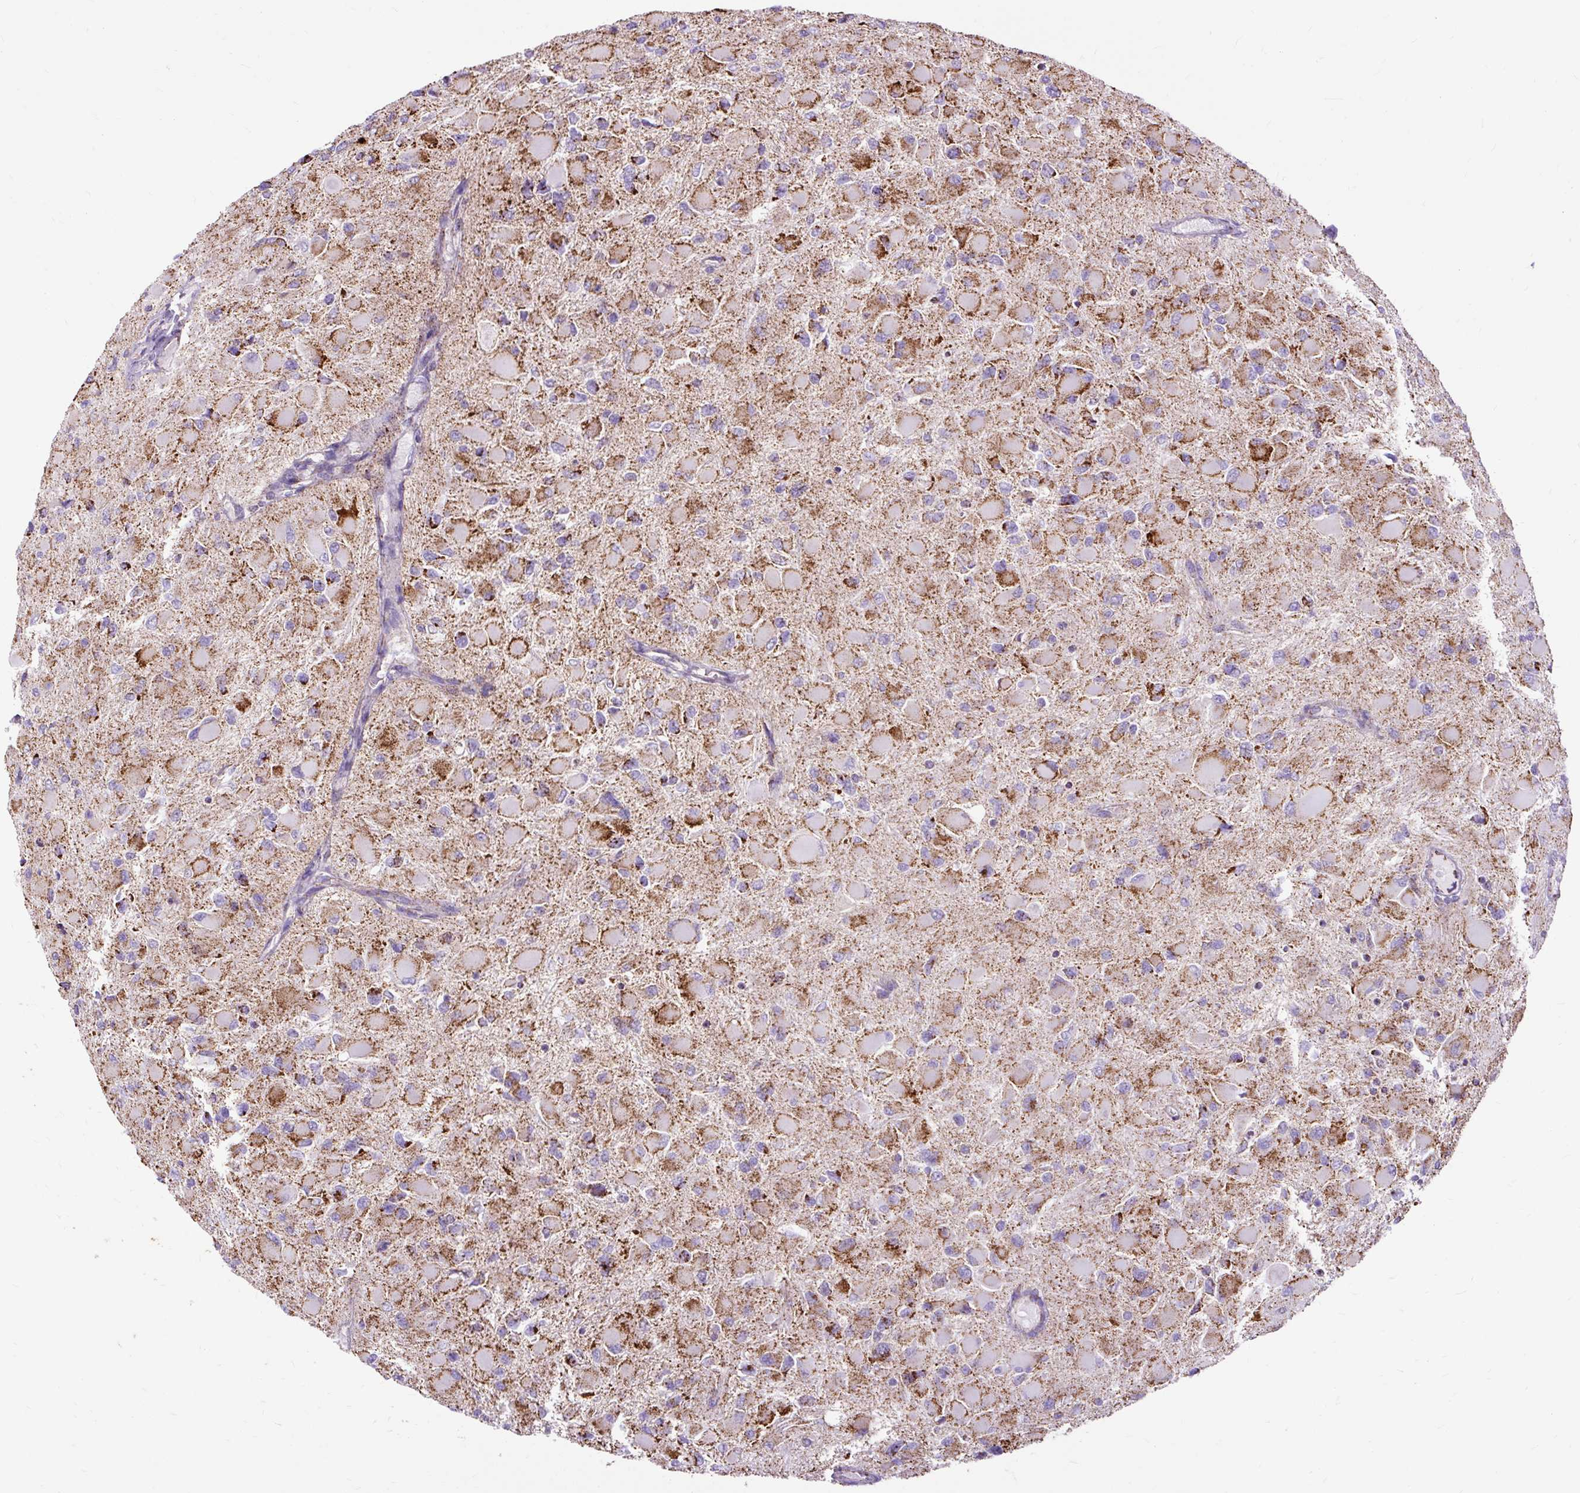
{"staining": {"intensity": "moderate", "quantity": "25%-75%", "location": "cytoplasmic/membranous"}, "tissue": "glioma", "cell_type": "Tumor cells", "image_type": "cancer", "snomed": [{"axis": "morphology", "description": "Glioma, malignant, High grade"}, {"axis": "topography", "description": "Cerebral cortex"}], "caption": "Moderate cytoplasmic/membranous positivity for a protein is appreciated in approximately 25%-75% of tumor cells of glioma using immunohistochemistry.", "gene": "DLAT", "patient": {"sex": "female", "age": 36}}